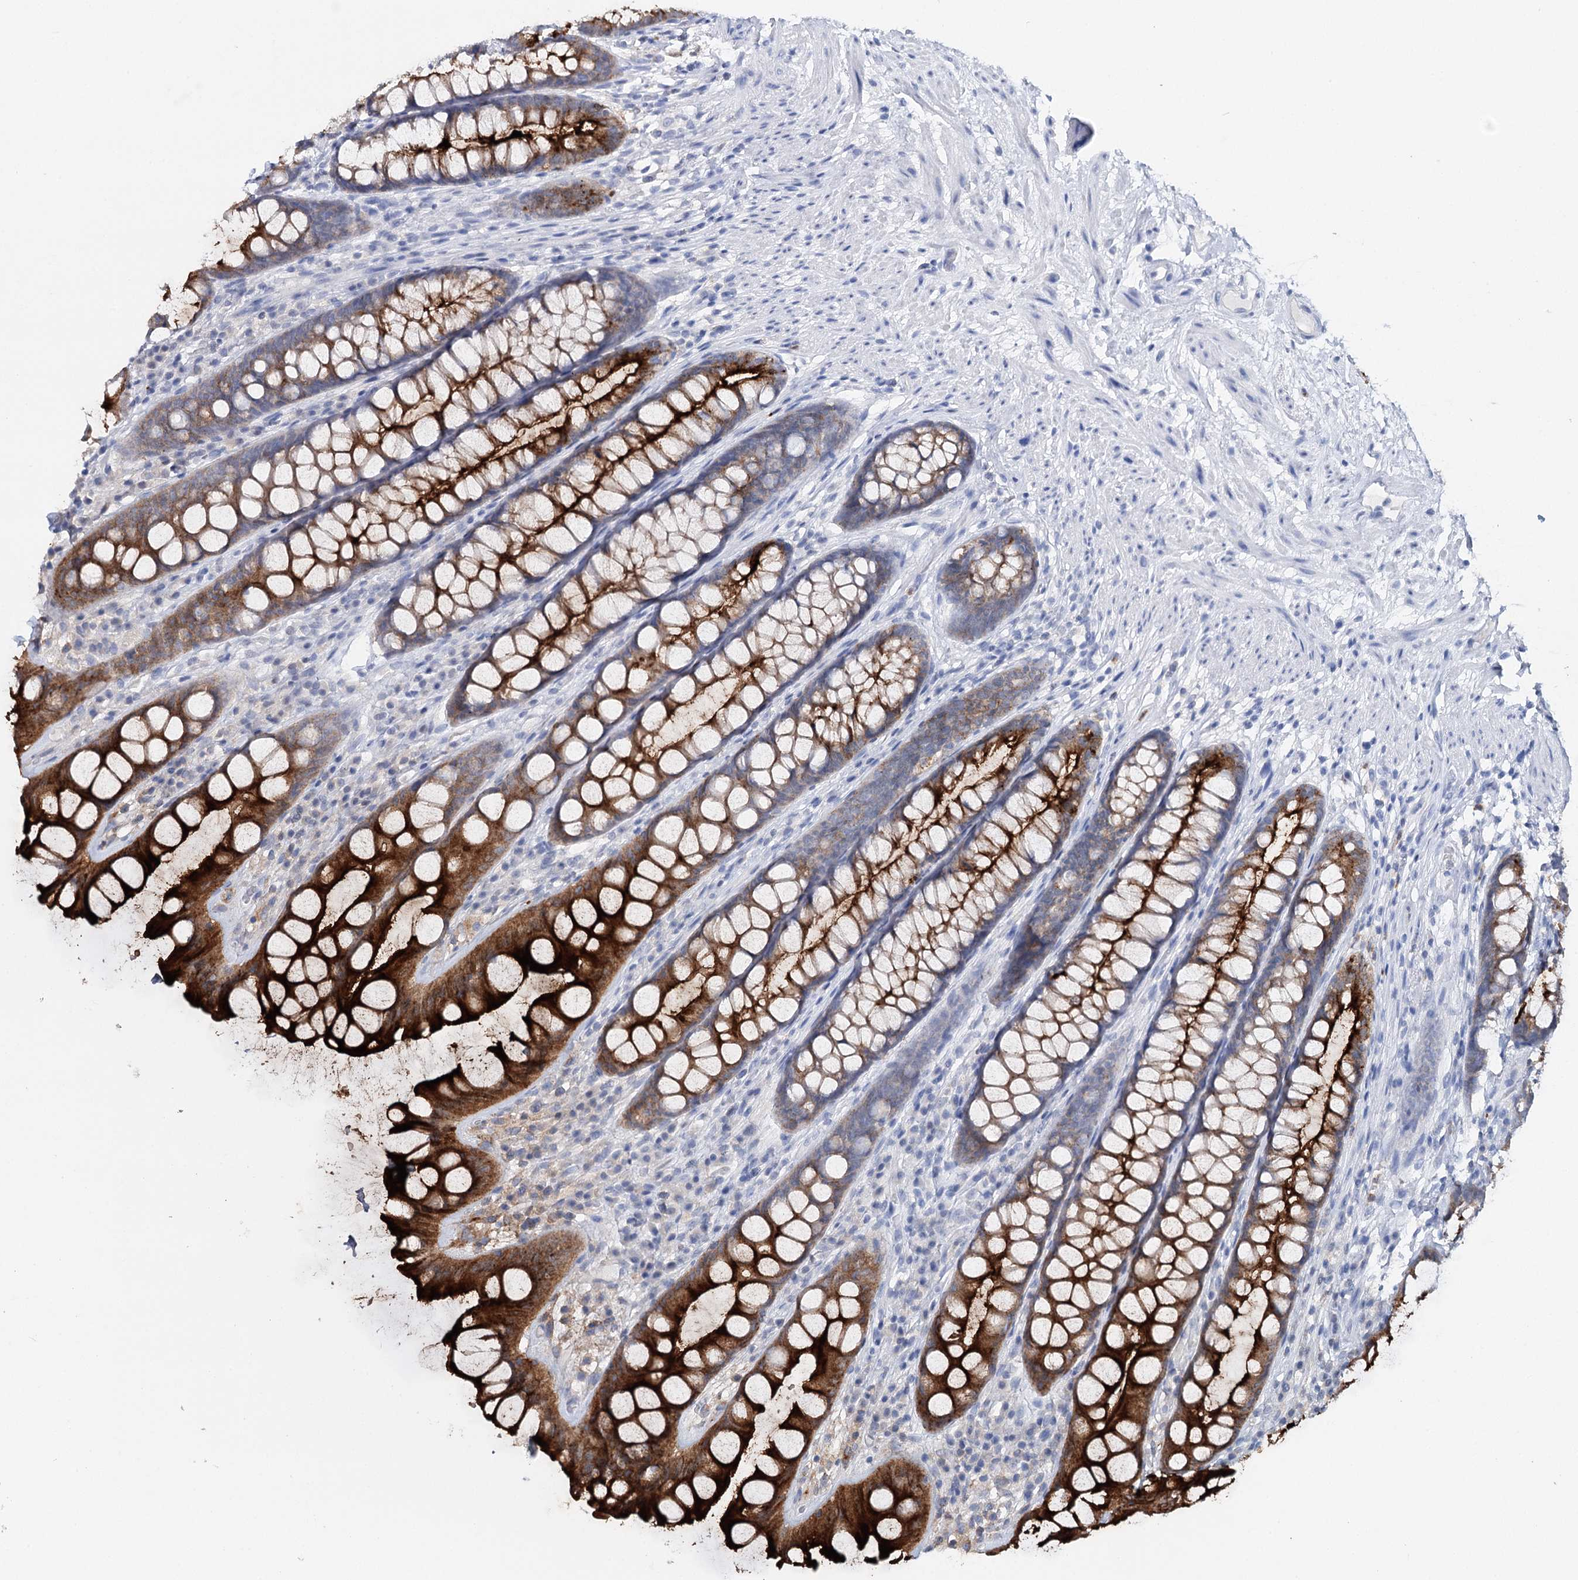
{"staining": {"intensity": "strong", "quantity": ">75%", "location": "cytoplasmic/membranous"}, "tissue": "rectum", "cell_type": "Glandular cells", "image_type": "normal", "snomed": [{"axis": "morphology", "description": "Normal tissue, NOS"}, {"axis": "topography", "description": "Rectum"}], "caption": "Immunohistochemical staining of normal human rectum demonstrates high levels of strong cytoplasmic/membranous staining in approximately >75% of glandular cells.", "gene": "CEACAM8", "patient": {"sex": "male", "age": 74}}